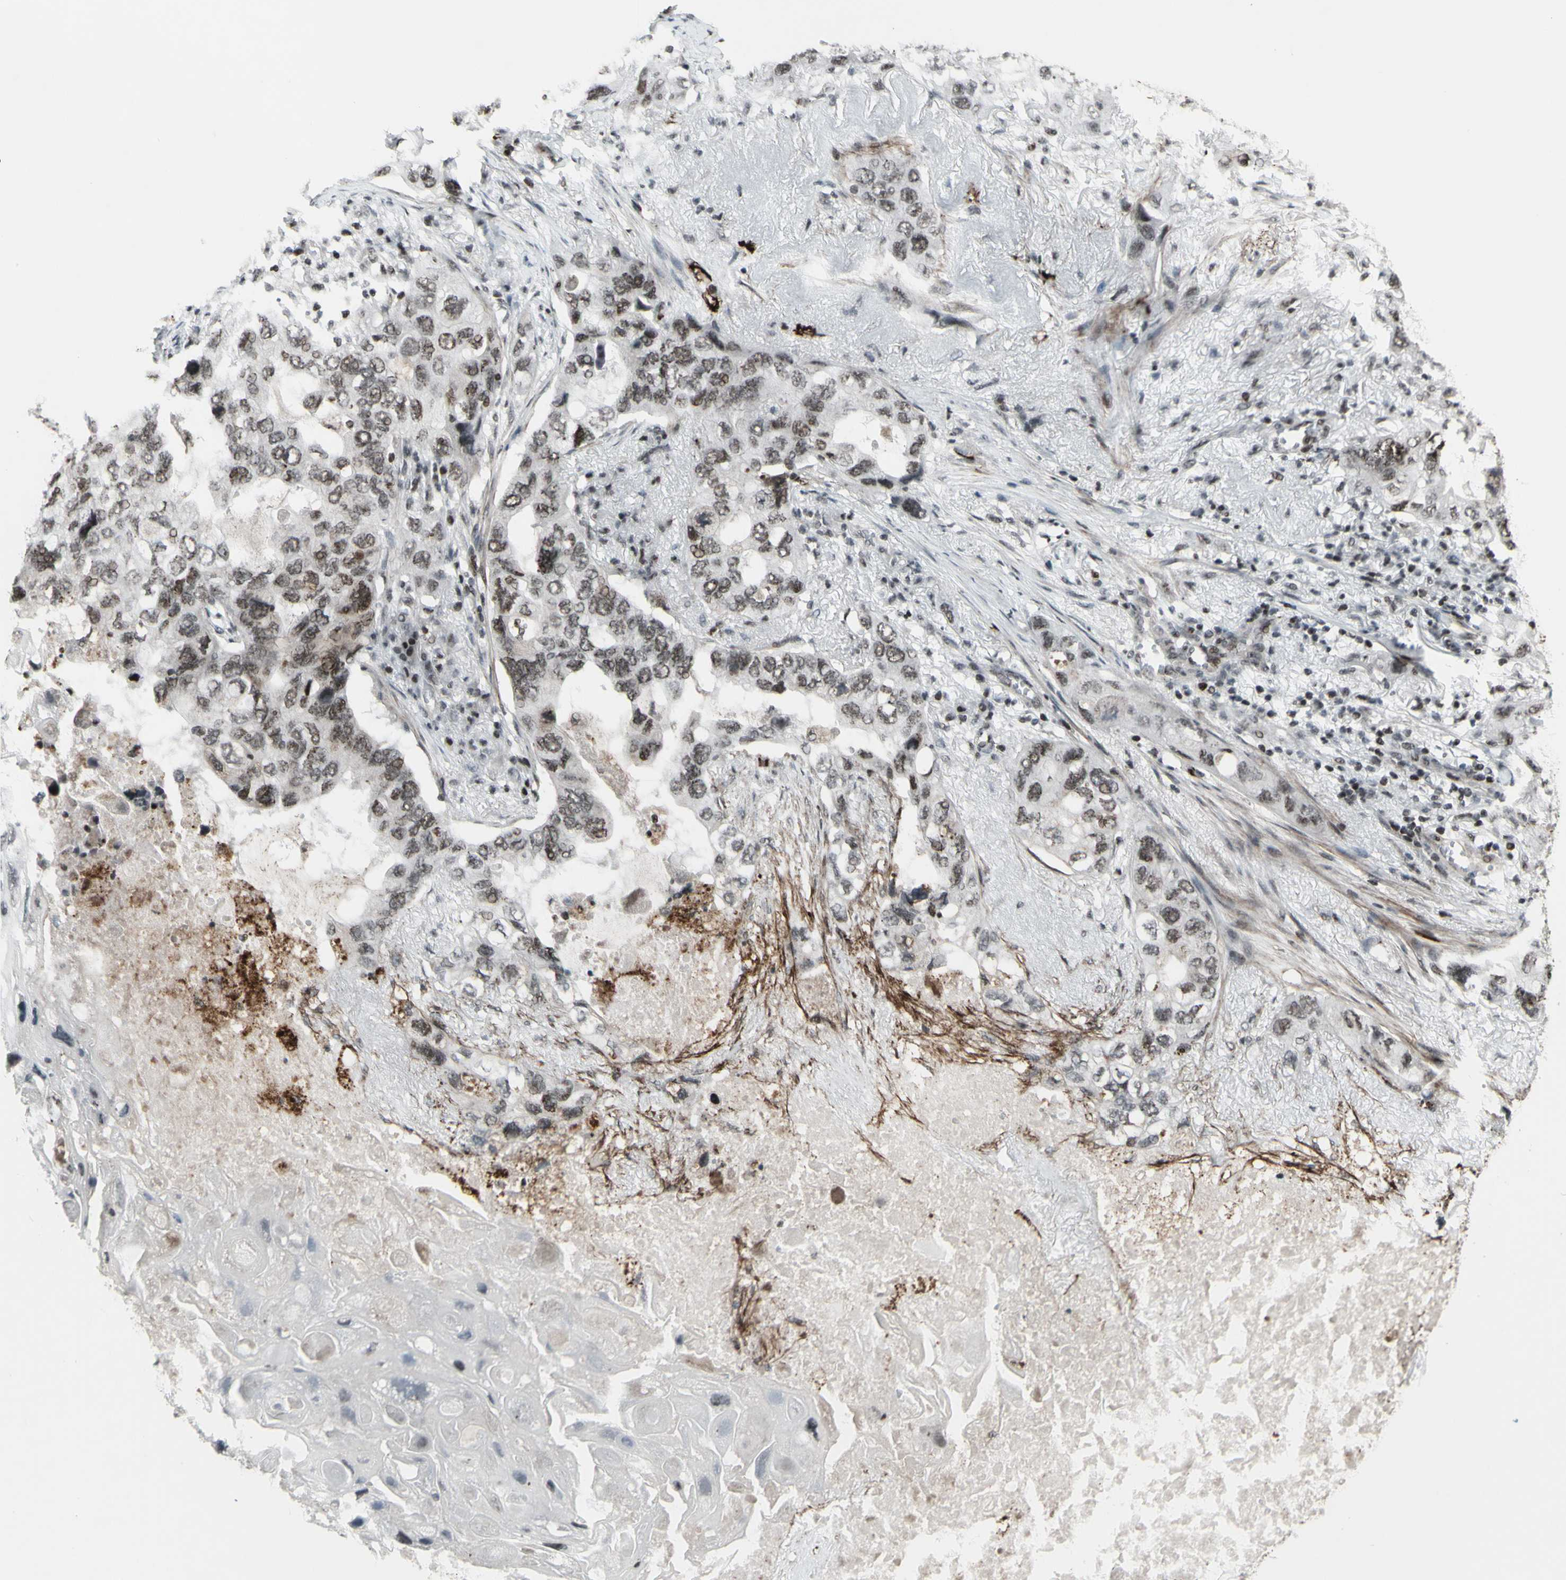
{"staining": {"intensity": "weak", "quantity": "25%-75%", "location": "nuclear"}, "tissue": "lung cancer", "cell_type": "Tumor cells", "image_type": "cancer", "snomed": [{"axis": "morphology", "description": "Squamous cell carcinoma, NOS"}, {"axis": "topography", "description": "Lung"}], "caption": "Lung squamous cell carcinoma stained with DAB IHC reveals low levels of weak nuclear staining in approximately 25%-75% of tumor cells.", "gene": "SUPT6H", "patient": {"sex": "female", "age": 73}}